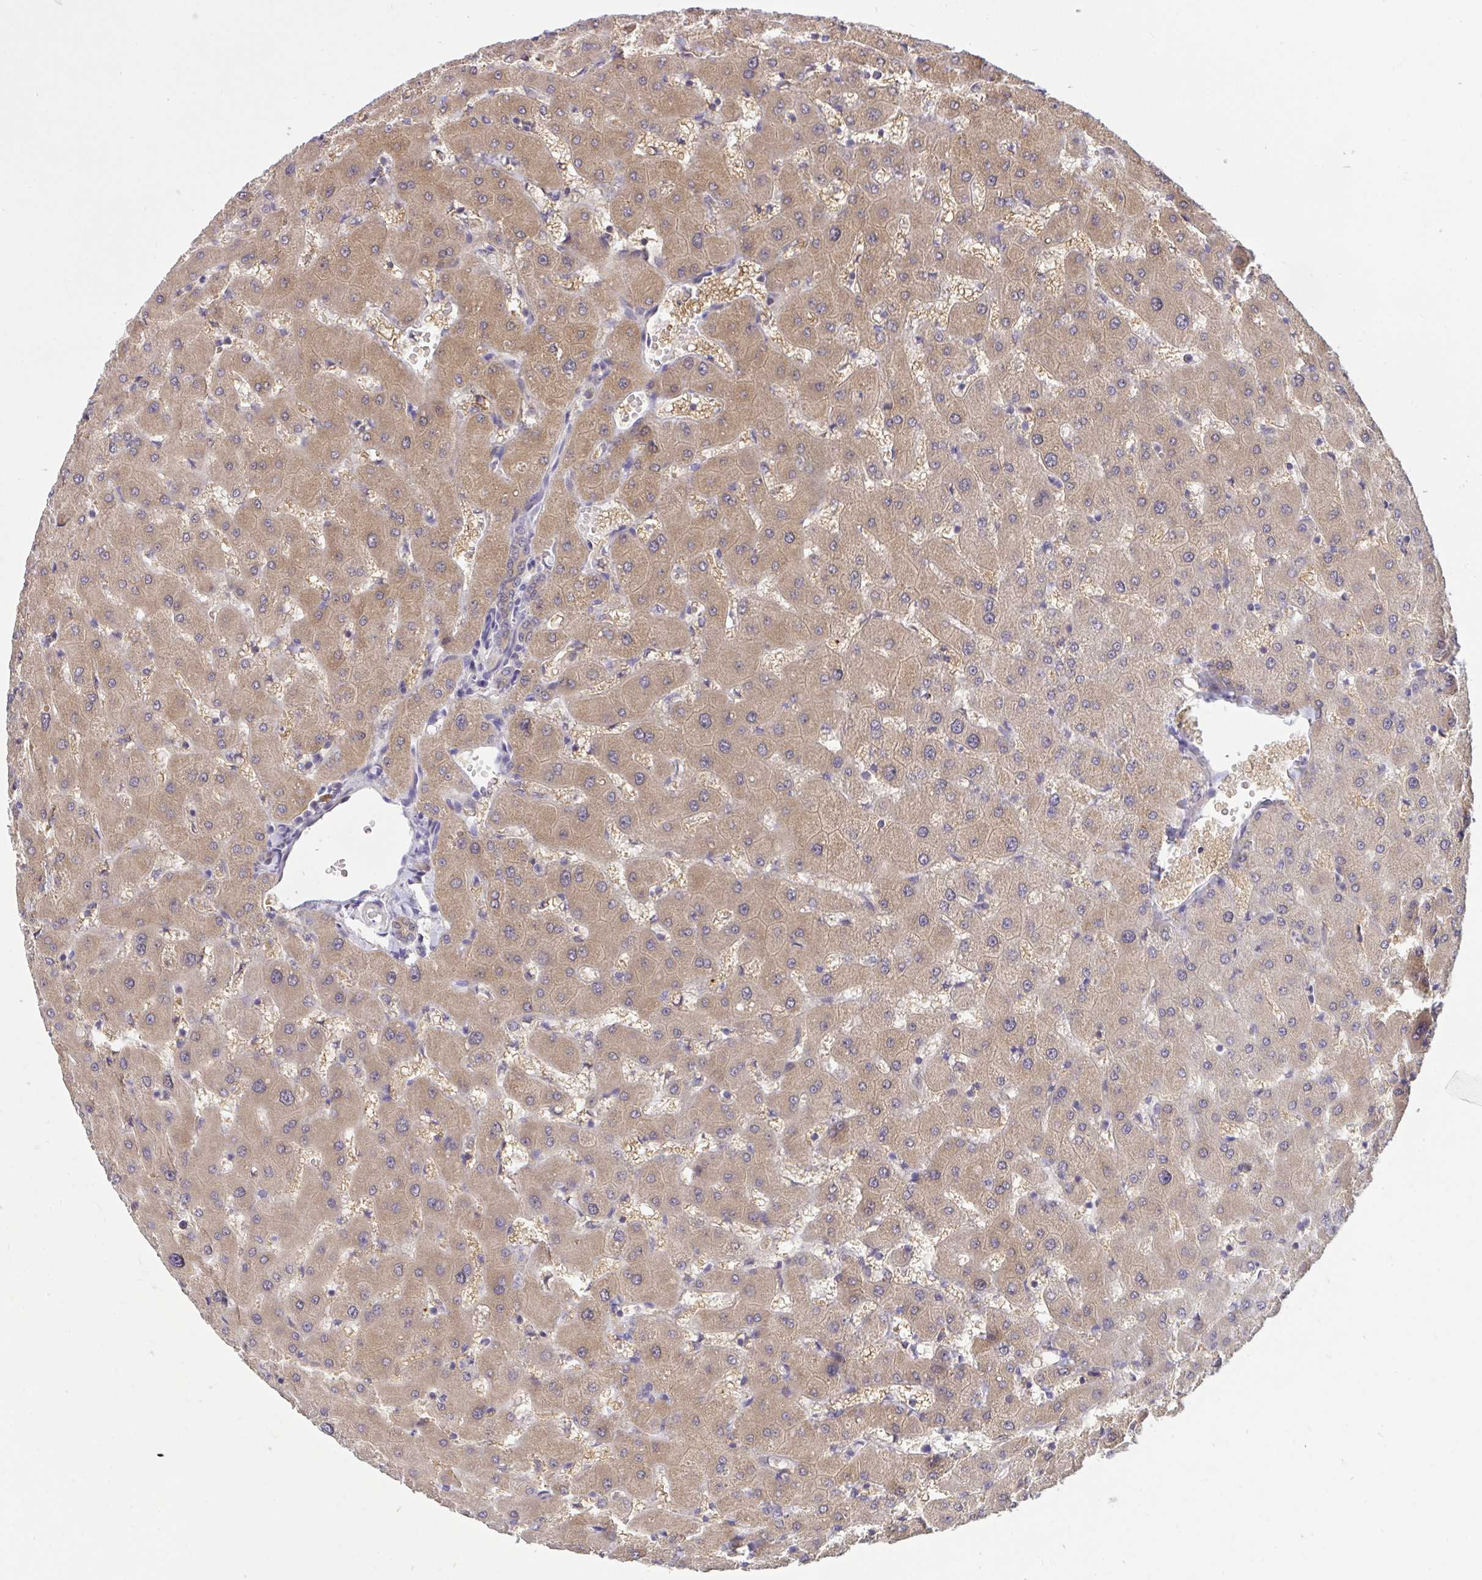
{"staining": {"intensity": "weak", "quantity": ">75%", "location": "cytoplasmic/membranous"}, "tissue": "liver", "cell_type": "Cholangiocytes", "image_type": "normal", "snomed": [{"axis": "morphology", "description": "Normal tissue, NOS"}, {"axis": "topography", "description": "Liver"}], "caption": "Weak cytoplasmic/membranous protein staining is identified in approximately >75% of cholangiocytes in liver. The staining was performed using DAB to visualize the protein expression in brown, while the nuclei were stained in blue with hematoxylin (Magnification: 20x).", "gene": "C19orf54", "patient": {"sex": "female", "age": 63}}